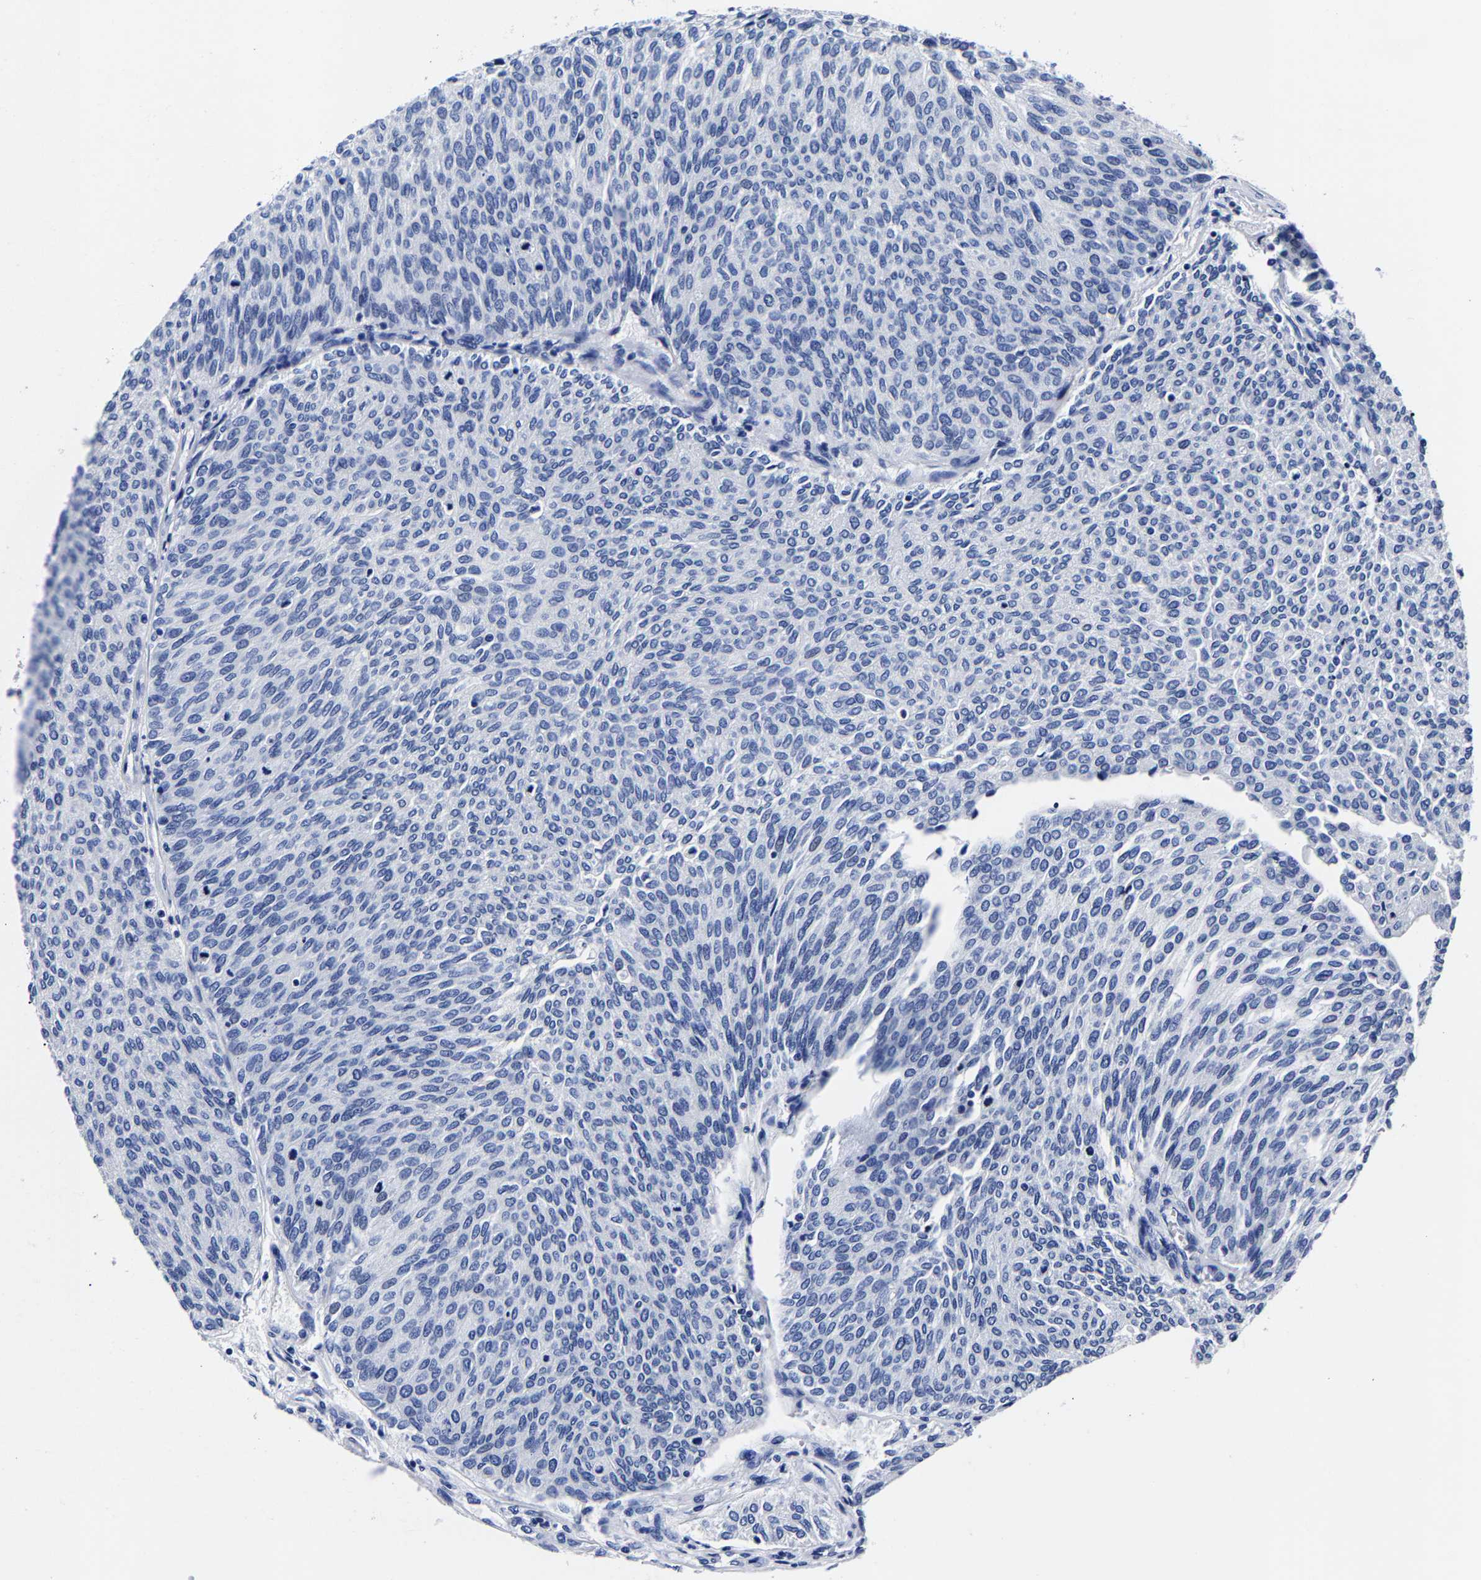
{"staining": {"intensity": "negative", "quantity": "none", "location": "none"}, "tissue": "urothelial cancer", "cell_type": "Tumor cells", "image_type": "cancer", "snomed": [{"axis": "morphology", "description": "Urothelial carcinoma, Low grade"}, {"axis": "topography", "description": "Urinary bladder"}], "caption": "There is no significant staining in tumor cells of urothelial carcinoma (low-grade).", "gene": "CPA2", "patient": {"sex": "female", "age": 79}}